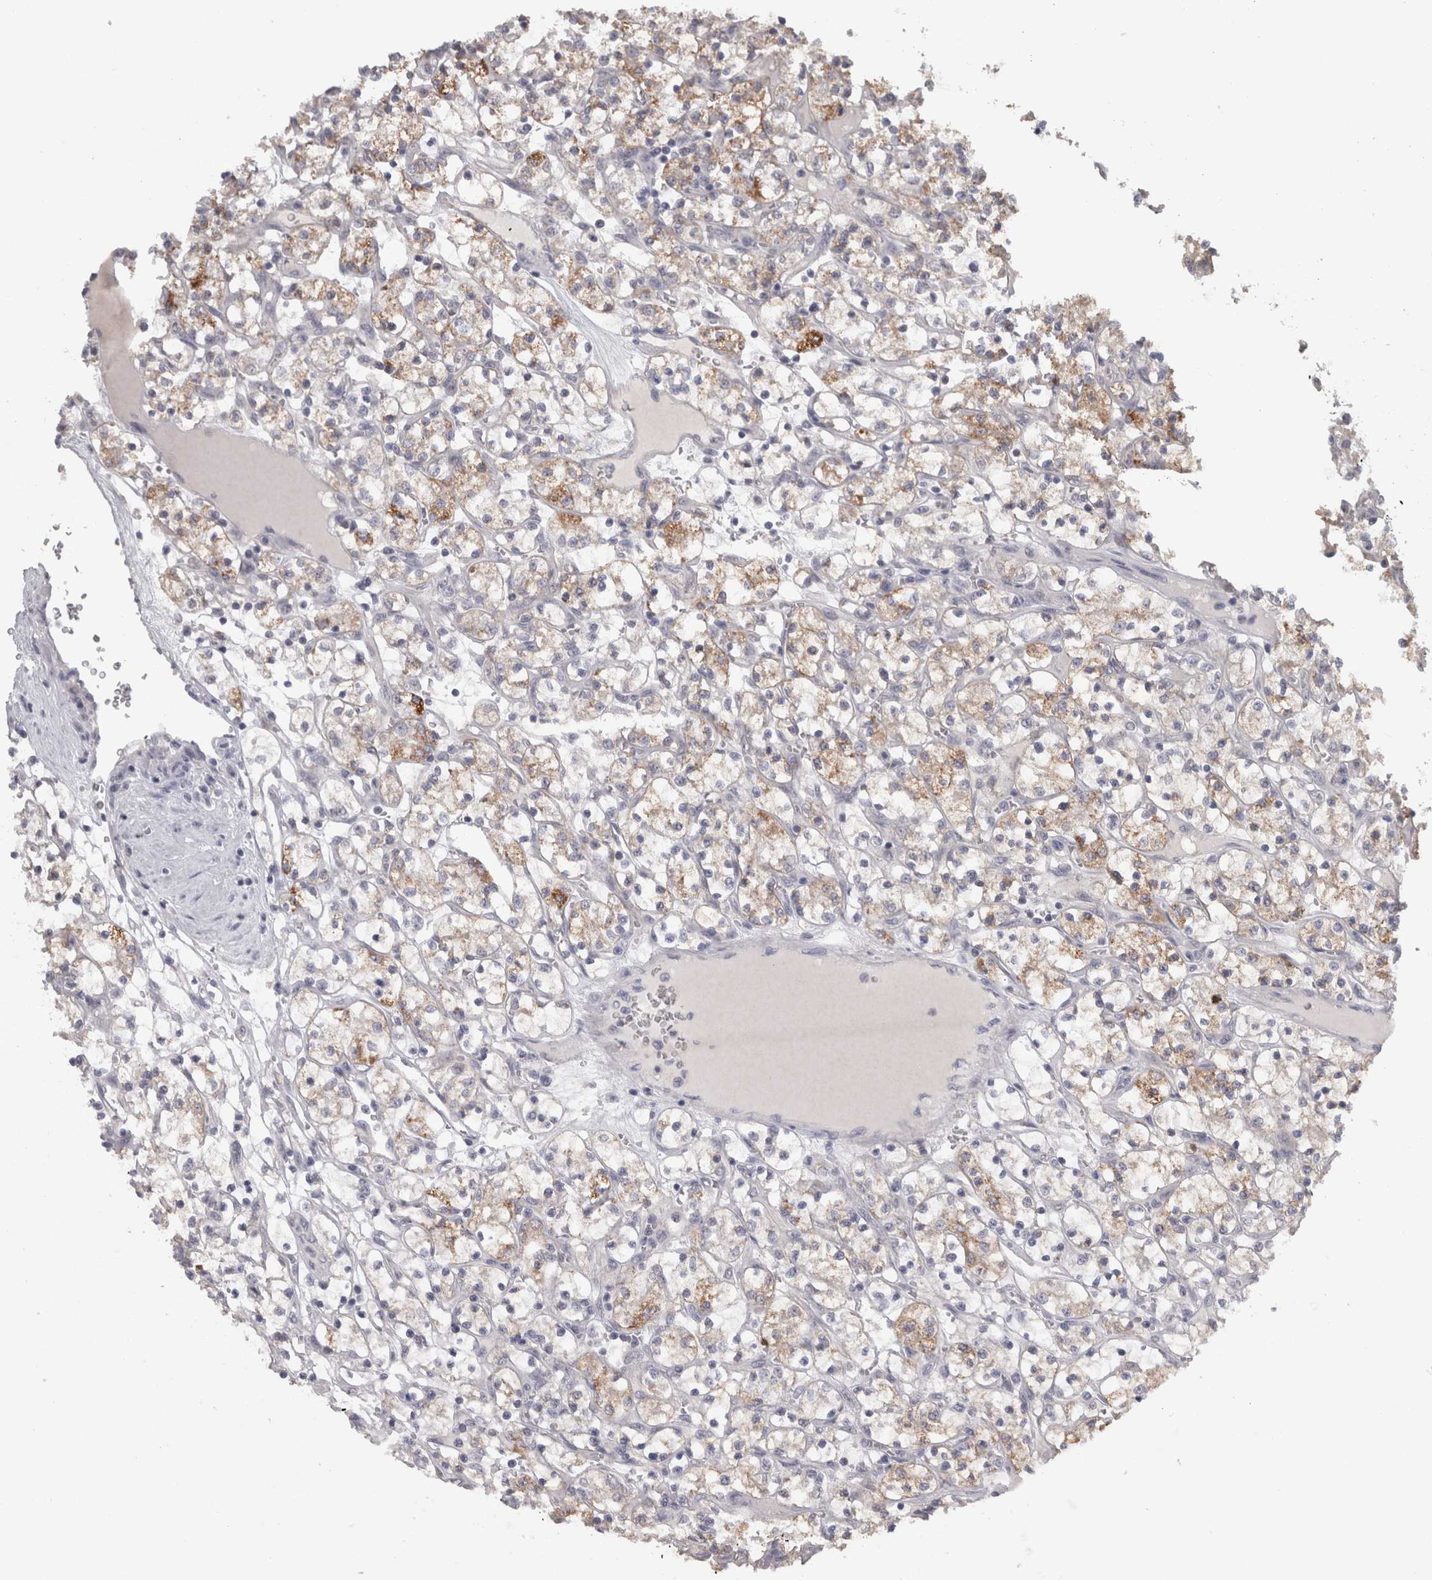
{"staining": {"intensity": "weak", "quantity": "25%-75%", "location": "cytoplasmic/membranous"}, "tissue": "renal cancer", "cell_type": "Tumor cells", "image_type": "cancer", "snomed": [{"axis": "morphology", "description": "Adenocarcinoma, NOS"}, {"axis": "topography", "description": "Kidney"}], "caption": "Adenocarcinoma (renal) stained for a protein demonstrates weak cytoplasmic/membranous positivity in tumor cells.", "gene": "TCAP", "patient": {"sex": "female", "age": 69}}